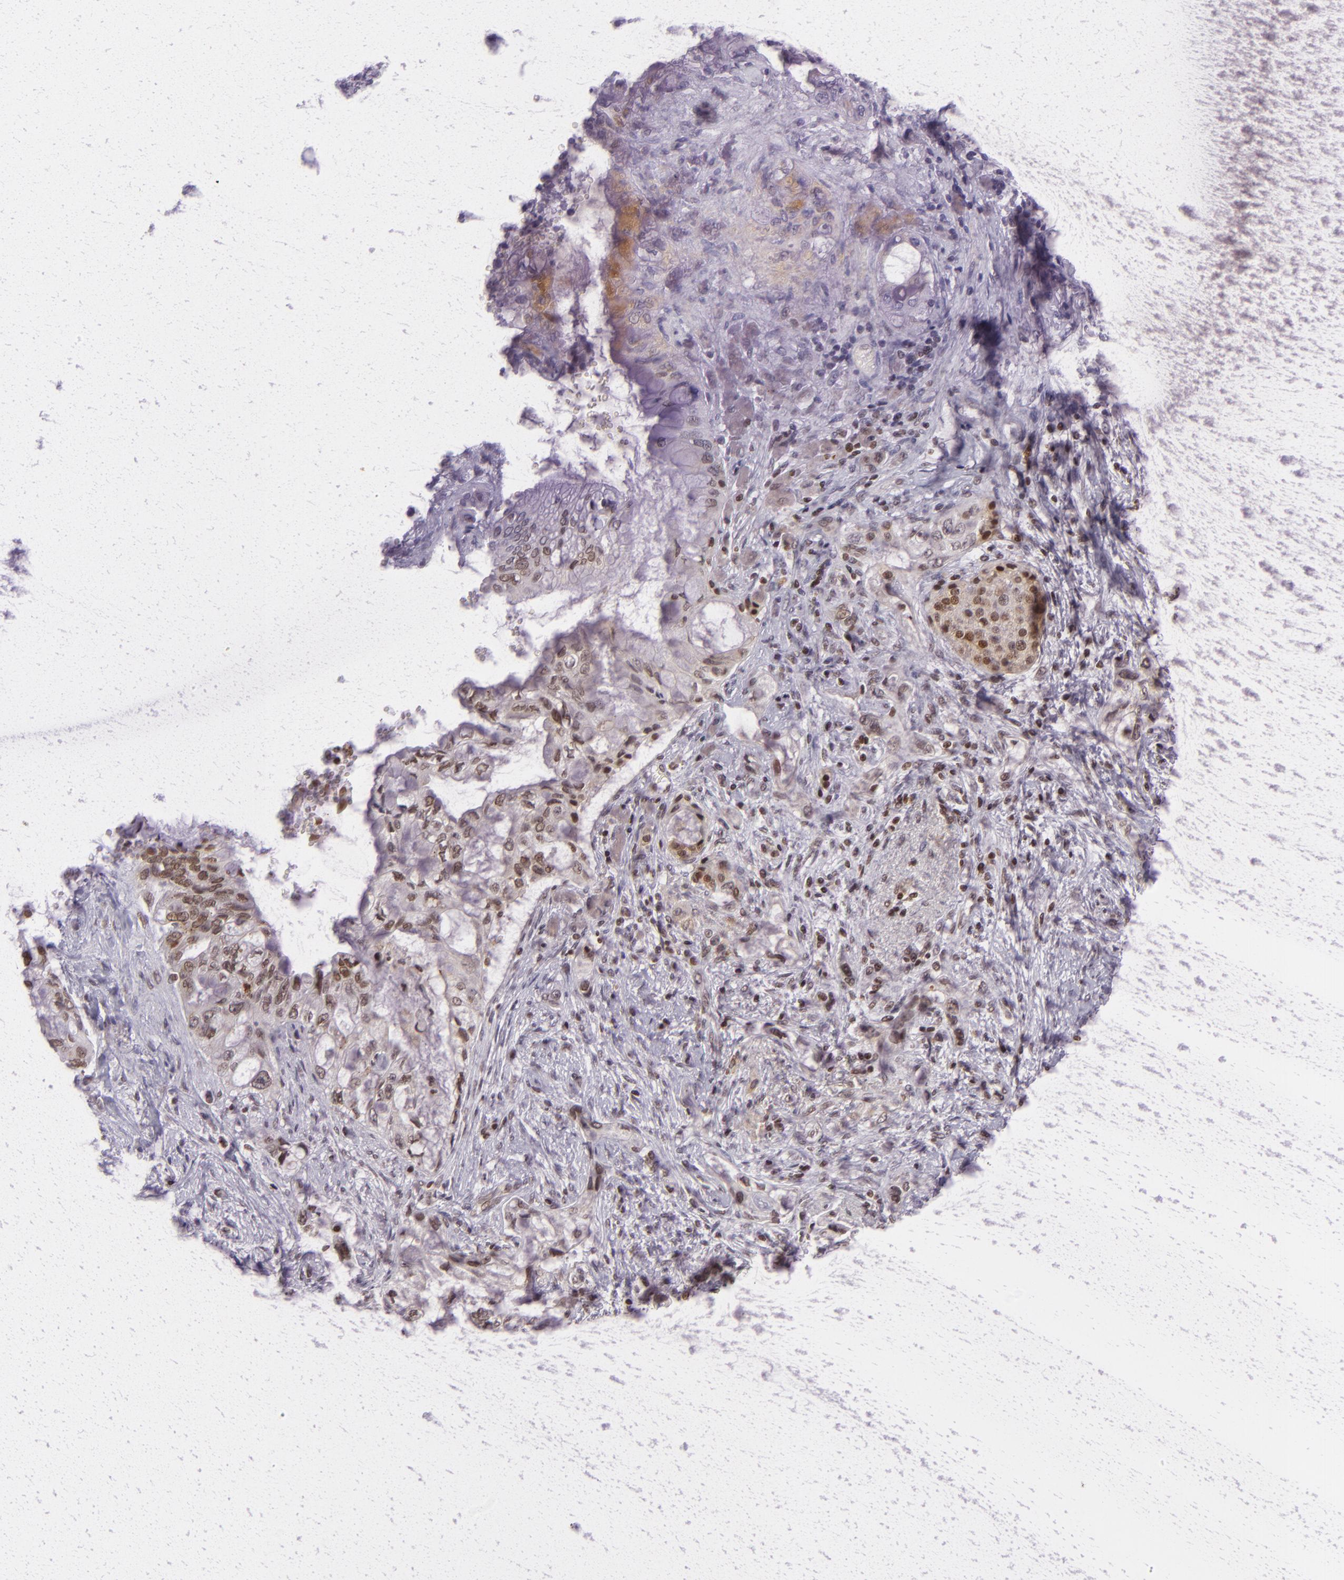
{"staining": {"intensity": "weak", "quantity": "25%-75%", "location": "nuclear"}, "tissue": "pancreatic cancer", "cell_type": "Tumor cells", "image_type": "cancer", "snomed": [{"axis": "morphology", "description": "Adenocarcinoma, NOS"}, {"axis": "topography", "description": "Pancreas"}], "caption": "A histopathology image of pancreatic cancer (adenocarcinoma) stained for a protein displays weak nuclear brown staining in tumor cells.", "gene": "ZFX", "patient": {"sex": "female", "age": 70}}